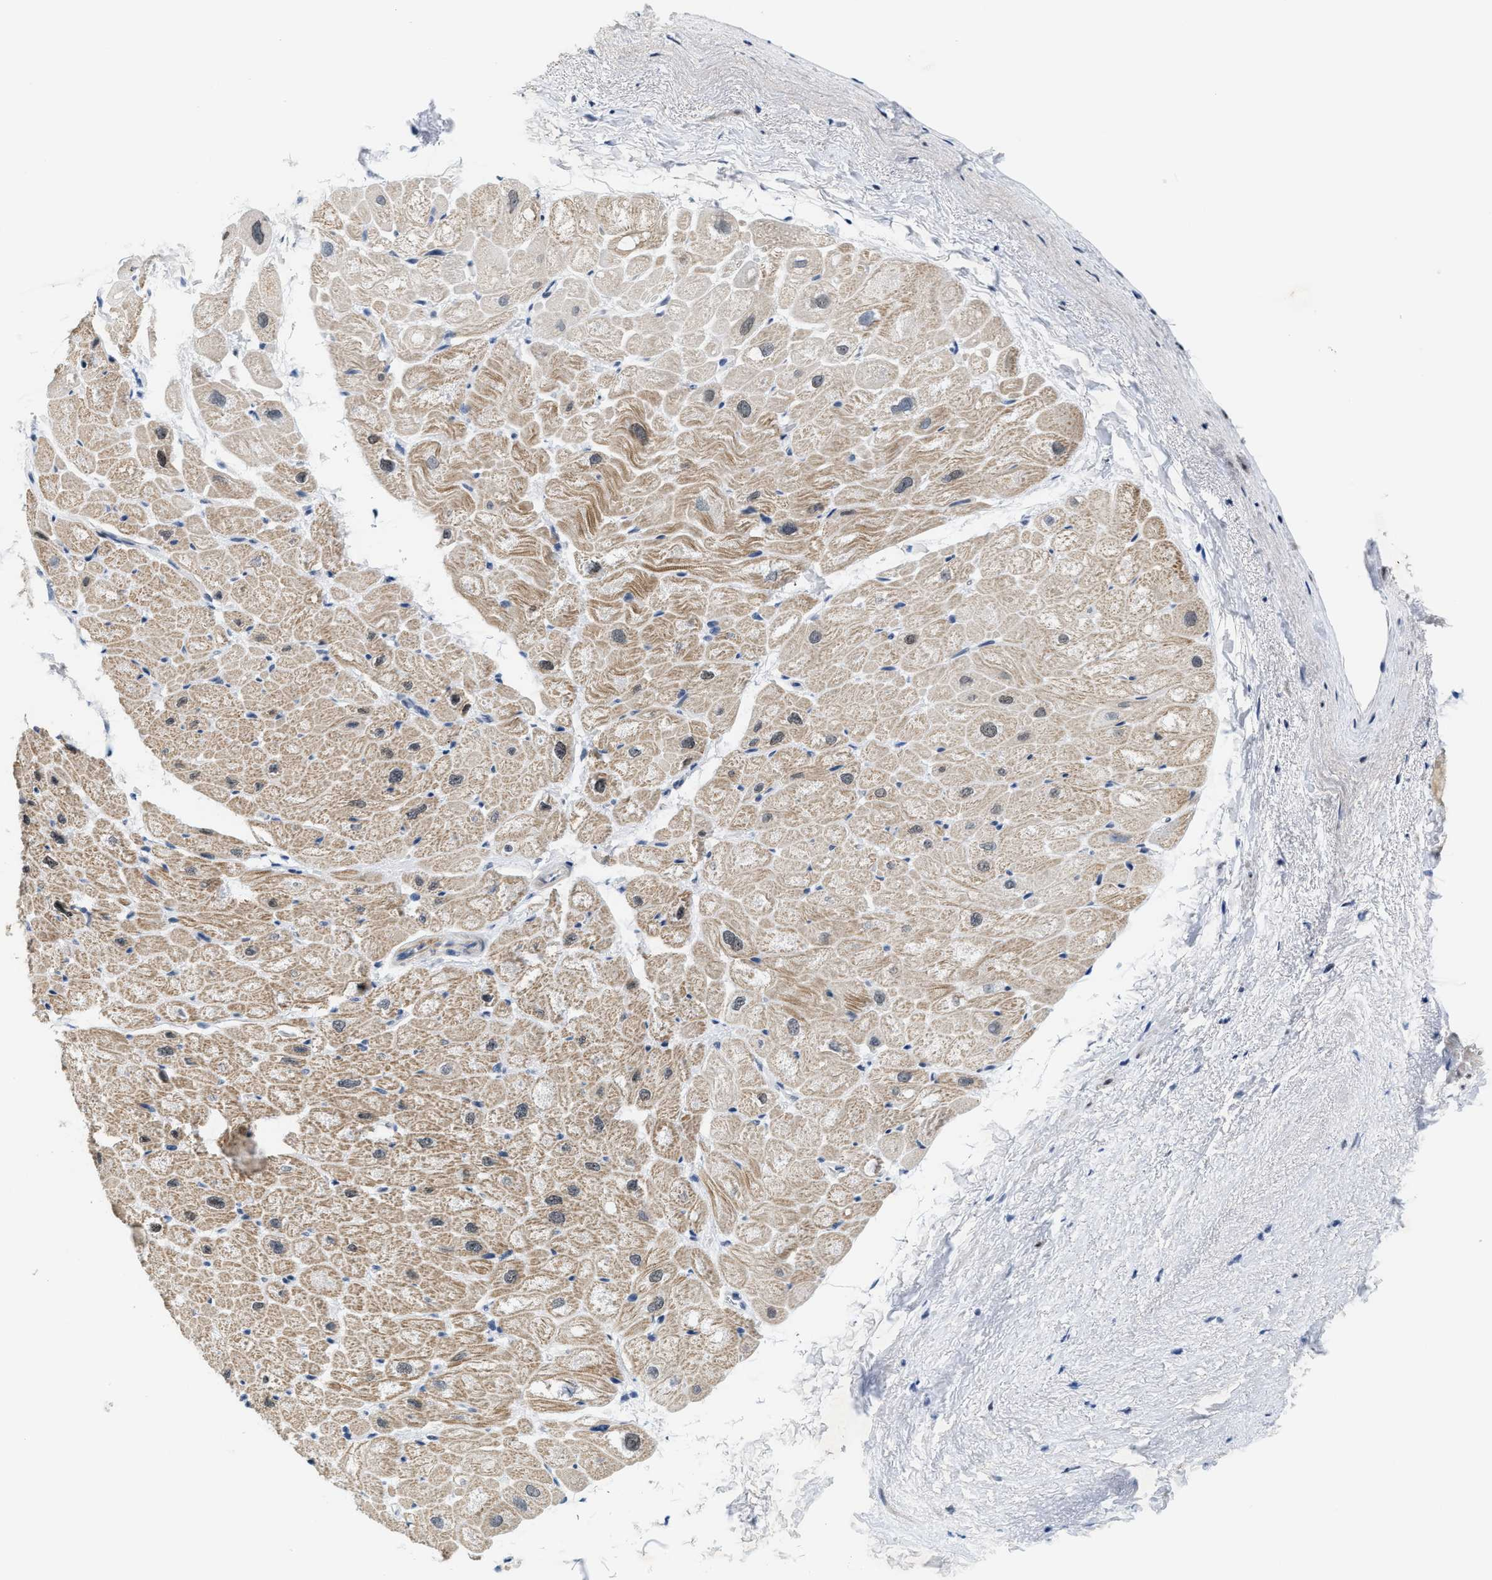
{"staining": {"intensity": "weak", "quantity": "25%-75%", "location": "cytoplasmic/membranous"}, "tissue": "heart muscle", "cell_type": "Cardiomyocytes", "image_type": "normal", "snomed": [{"axis": "morphology", "description": "Normal tissue, NOS"}, {"axis": "topography", "description": "Heart"}], "caption": "Weak cytoplasmic/membranous protein positivity is present in about 25%-75% of cardiomyocytes in heart muscle. (DAB (3,3'-diaminobenzidine) IHC, brown staining for protein, blue staining for nuclei).", "gene": "SETD1B", "patient": {"sex": "male", "age": 49}}